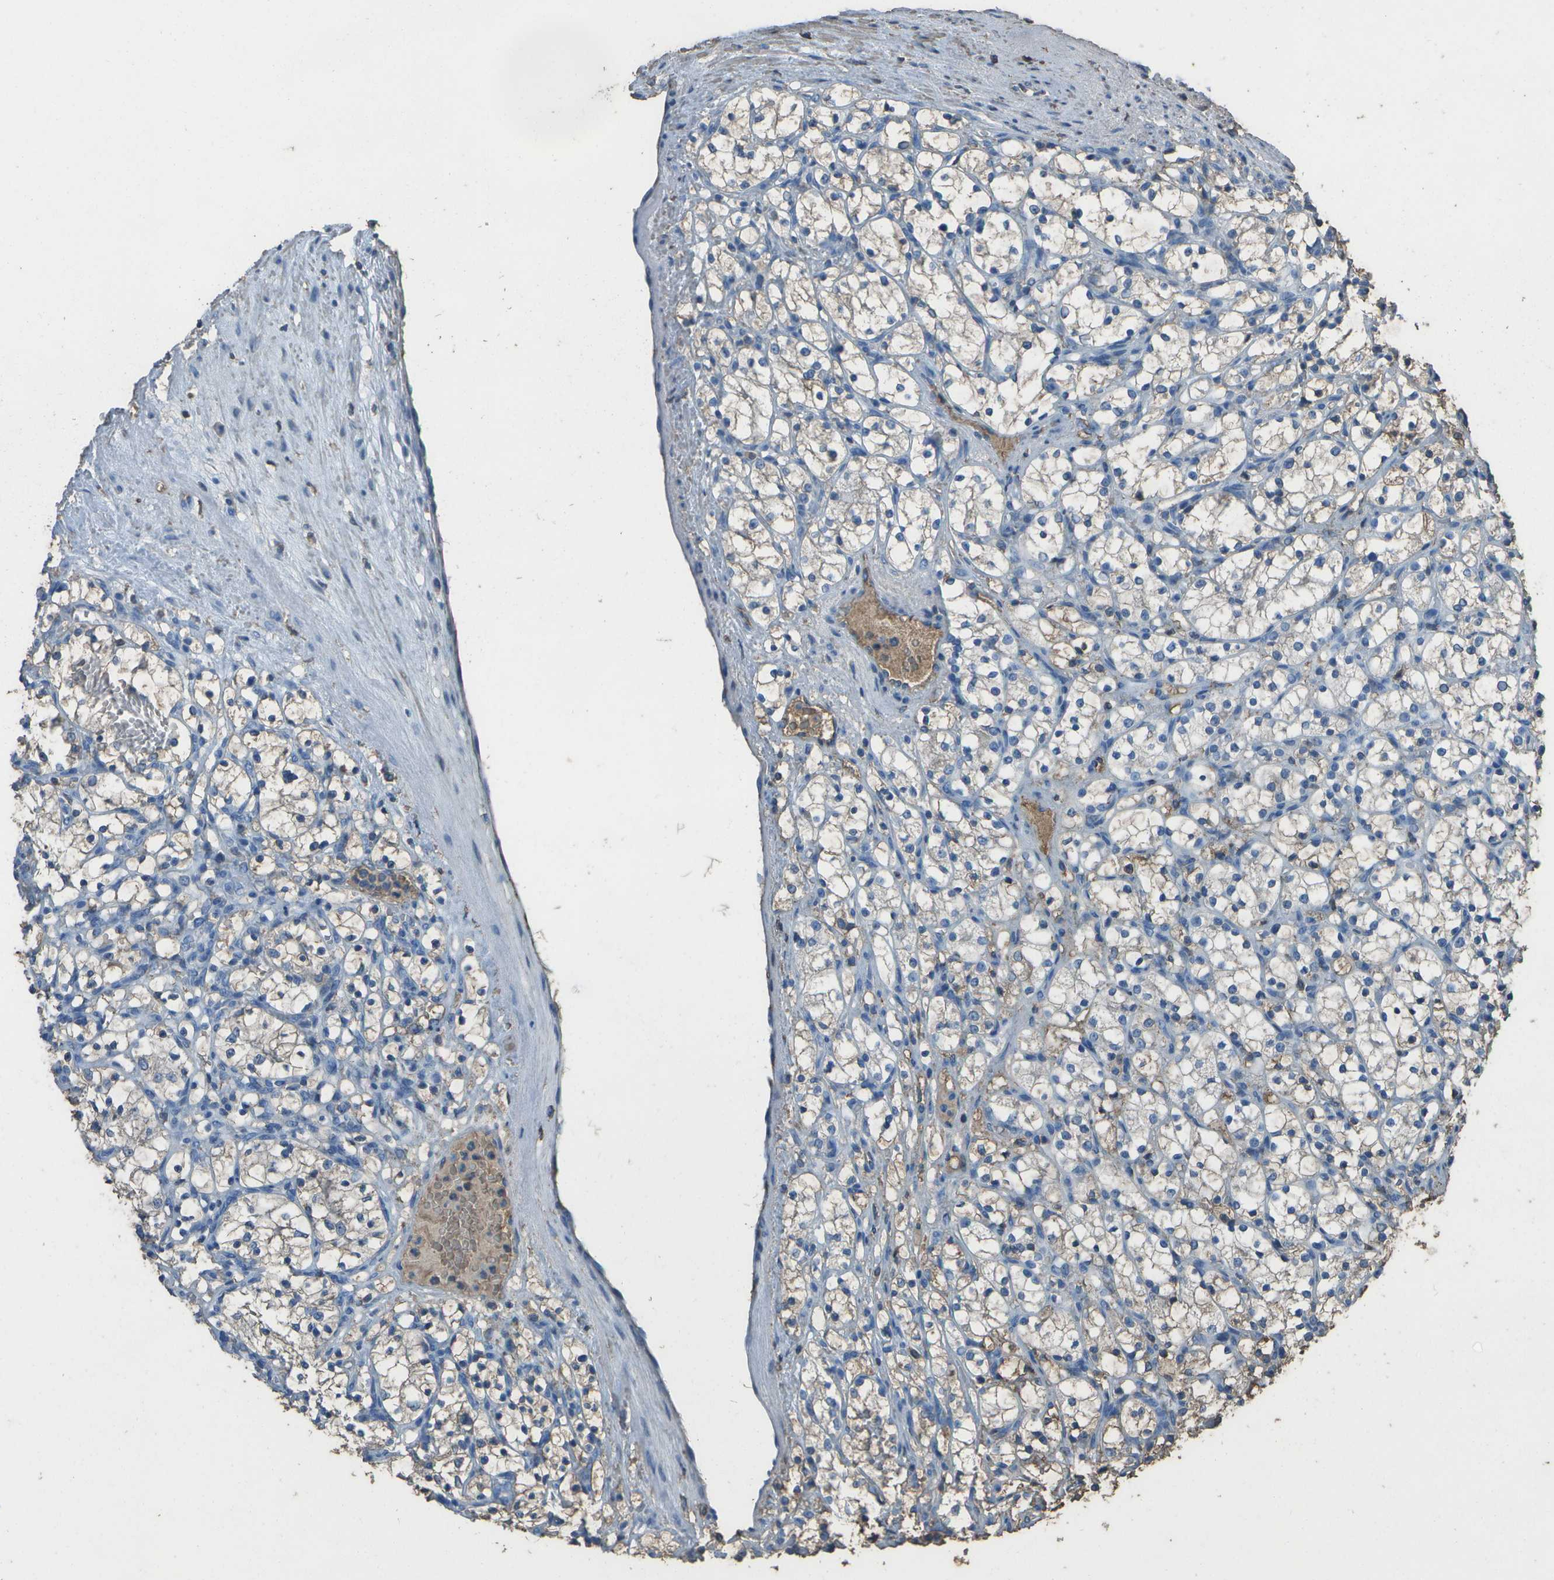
{"staining": {"intensity": "weak", "quantity": ">75%", "location": "cytoplasmic/membranous"}, "tissue": "renal cancer", "cell_type": "Tumor cells", "image_type": "cancer", "snomed": [{"axis": "morphology", "description": "Adenocarcinoma, NOS"}, {"axis": "topography", "description": "Kidney"}], "caption": "Weak cytoplasmic/membranous positivity for a protein is present in approximately >75% of tumor cells of renal cancer (adenocarcinoma) using immunohistochemistry.", "gene": "CYP4F11", "patient": {"sex": "female", "age": 69}}